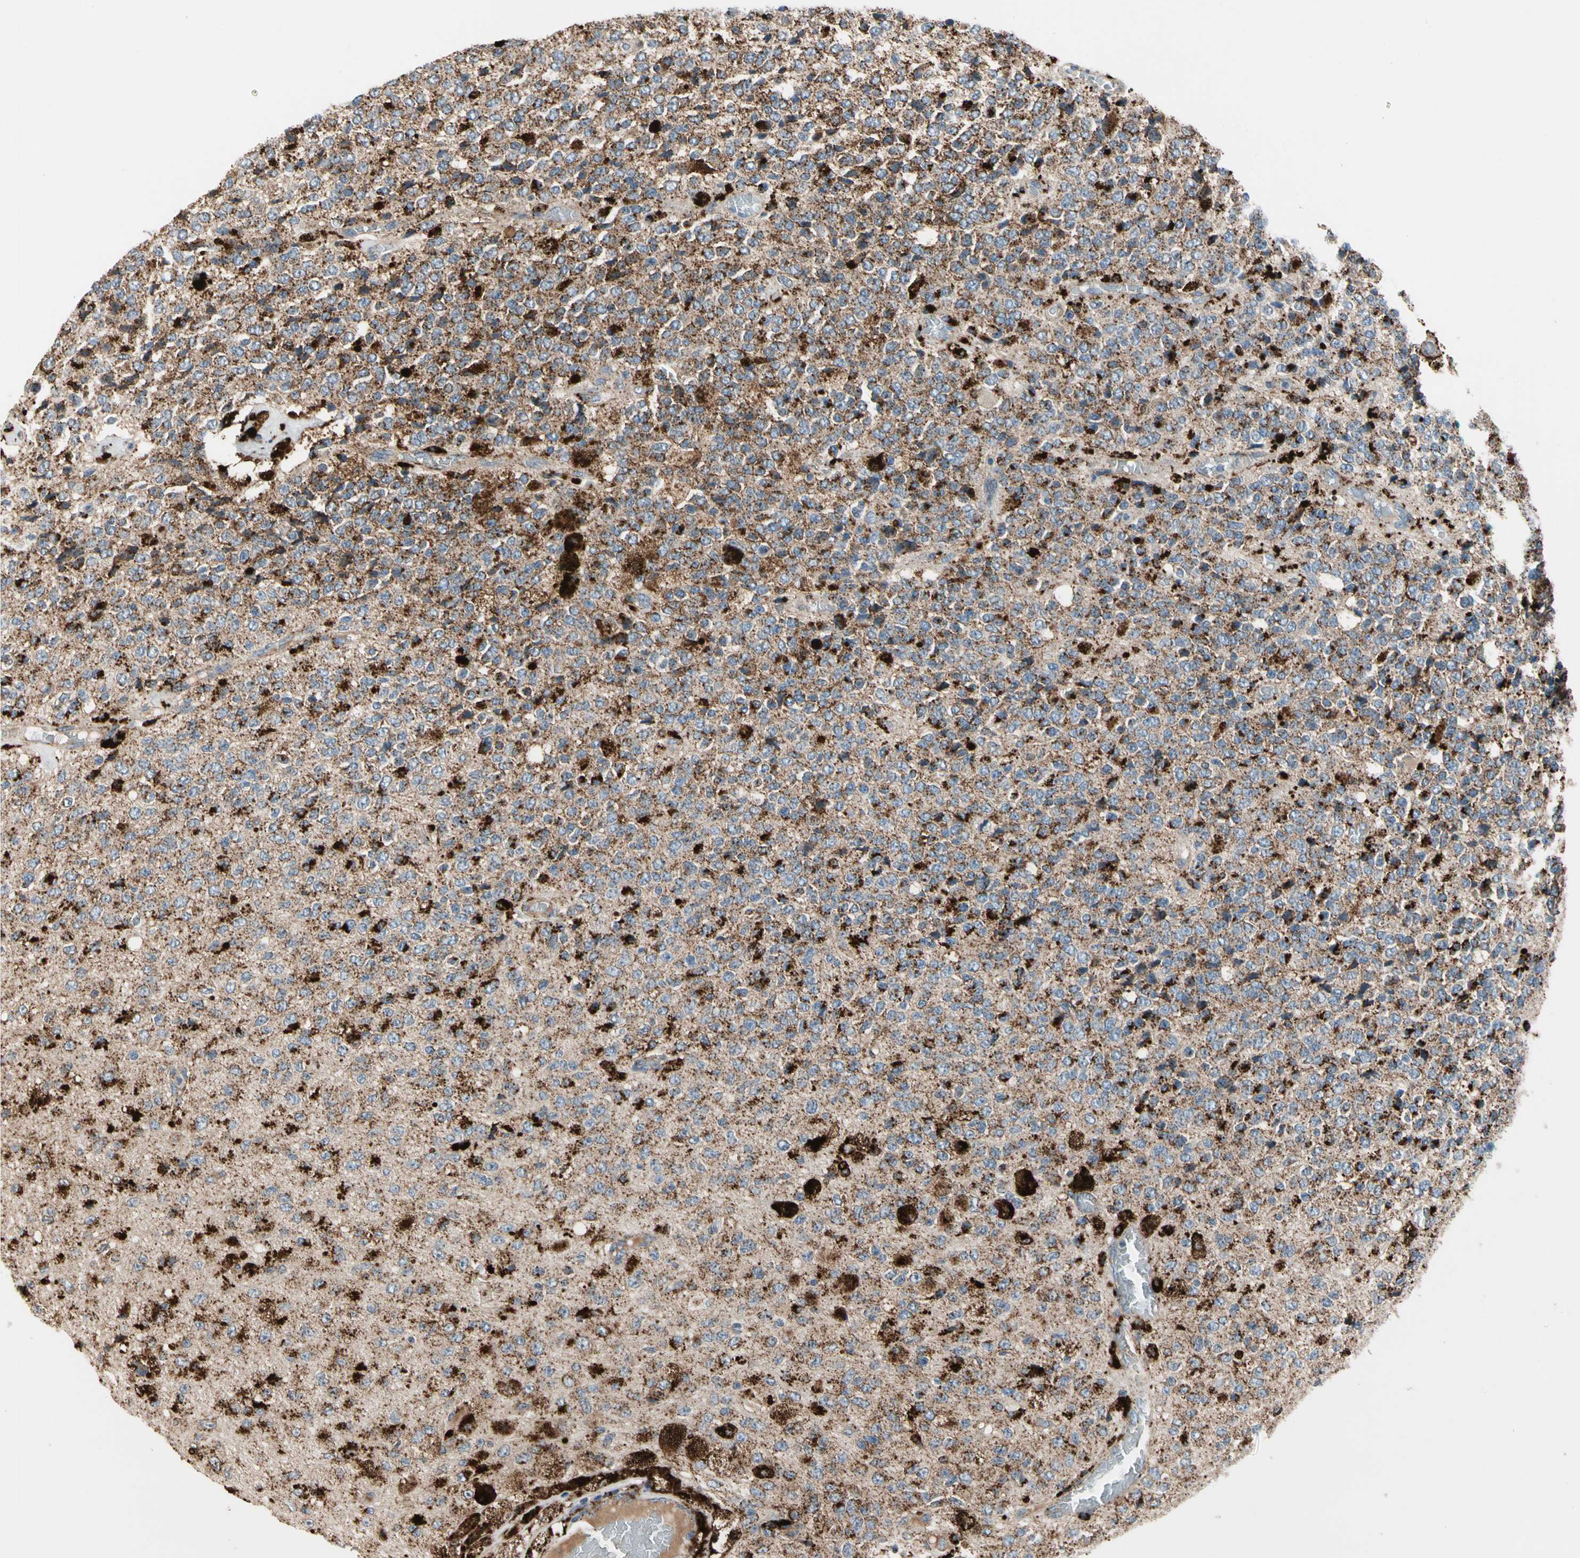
{"staining": {"intensity": "strong", "quantity": ">75%", "location": "cytoplasmic/membranous"}, "tissue": "glioma", "cell_type": "Tumor cells", "image_type": "cancer", "snomed": [{"axis": "morphology", "description": "Glioma, malignant, High grade"}, {"axis": "topography", "description": "pancreas cauda"}], "caption": "Glioma tissue exhibits strong cytoplasmic/membranous expression in approximately >75% of tumor cells", "gene": "GM2A", "patient": {"sex": "male", "age": 60}}